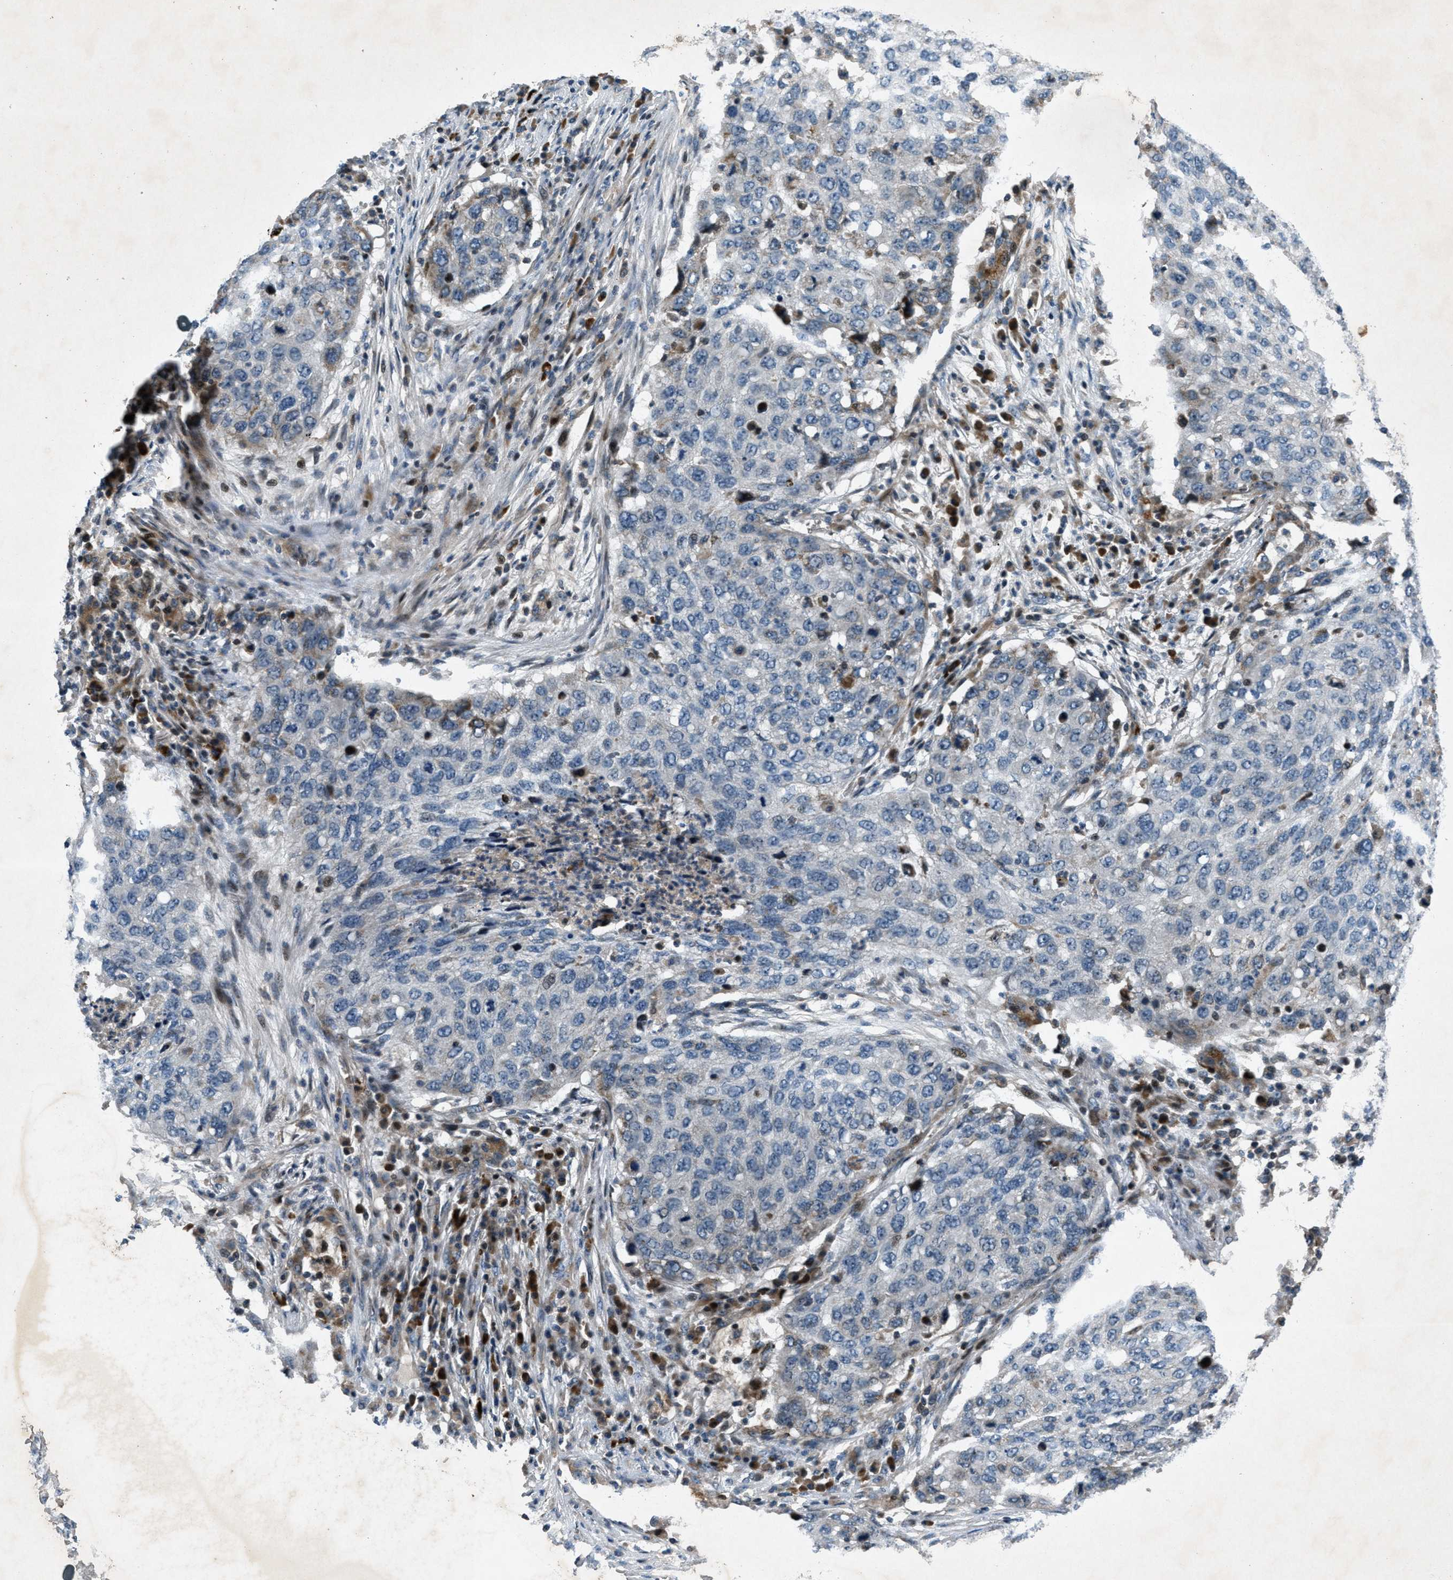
{"staining": {"intensity": "weak", "quantity": "<25%", "location": "cytoplasmic/membranous"}, "tissue": "lung cancer", "cell_type": "Tumor cells", "image_type": "cancer", "snomed": [{"axis": "morphology", "description": "Squamous cell carcinoma, NOS"}, {"axis": "topography", "description": "Lung"}], "caption": "A high-resolution histopathology image shows IHC staining of lung squamous cell carcinoma, which displays no significant expression in tumor cells.", "gene": "CLEC2D", "patient": {"sex": "female", "age": 63}}